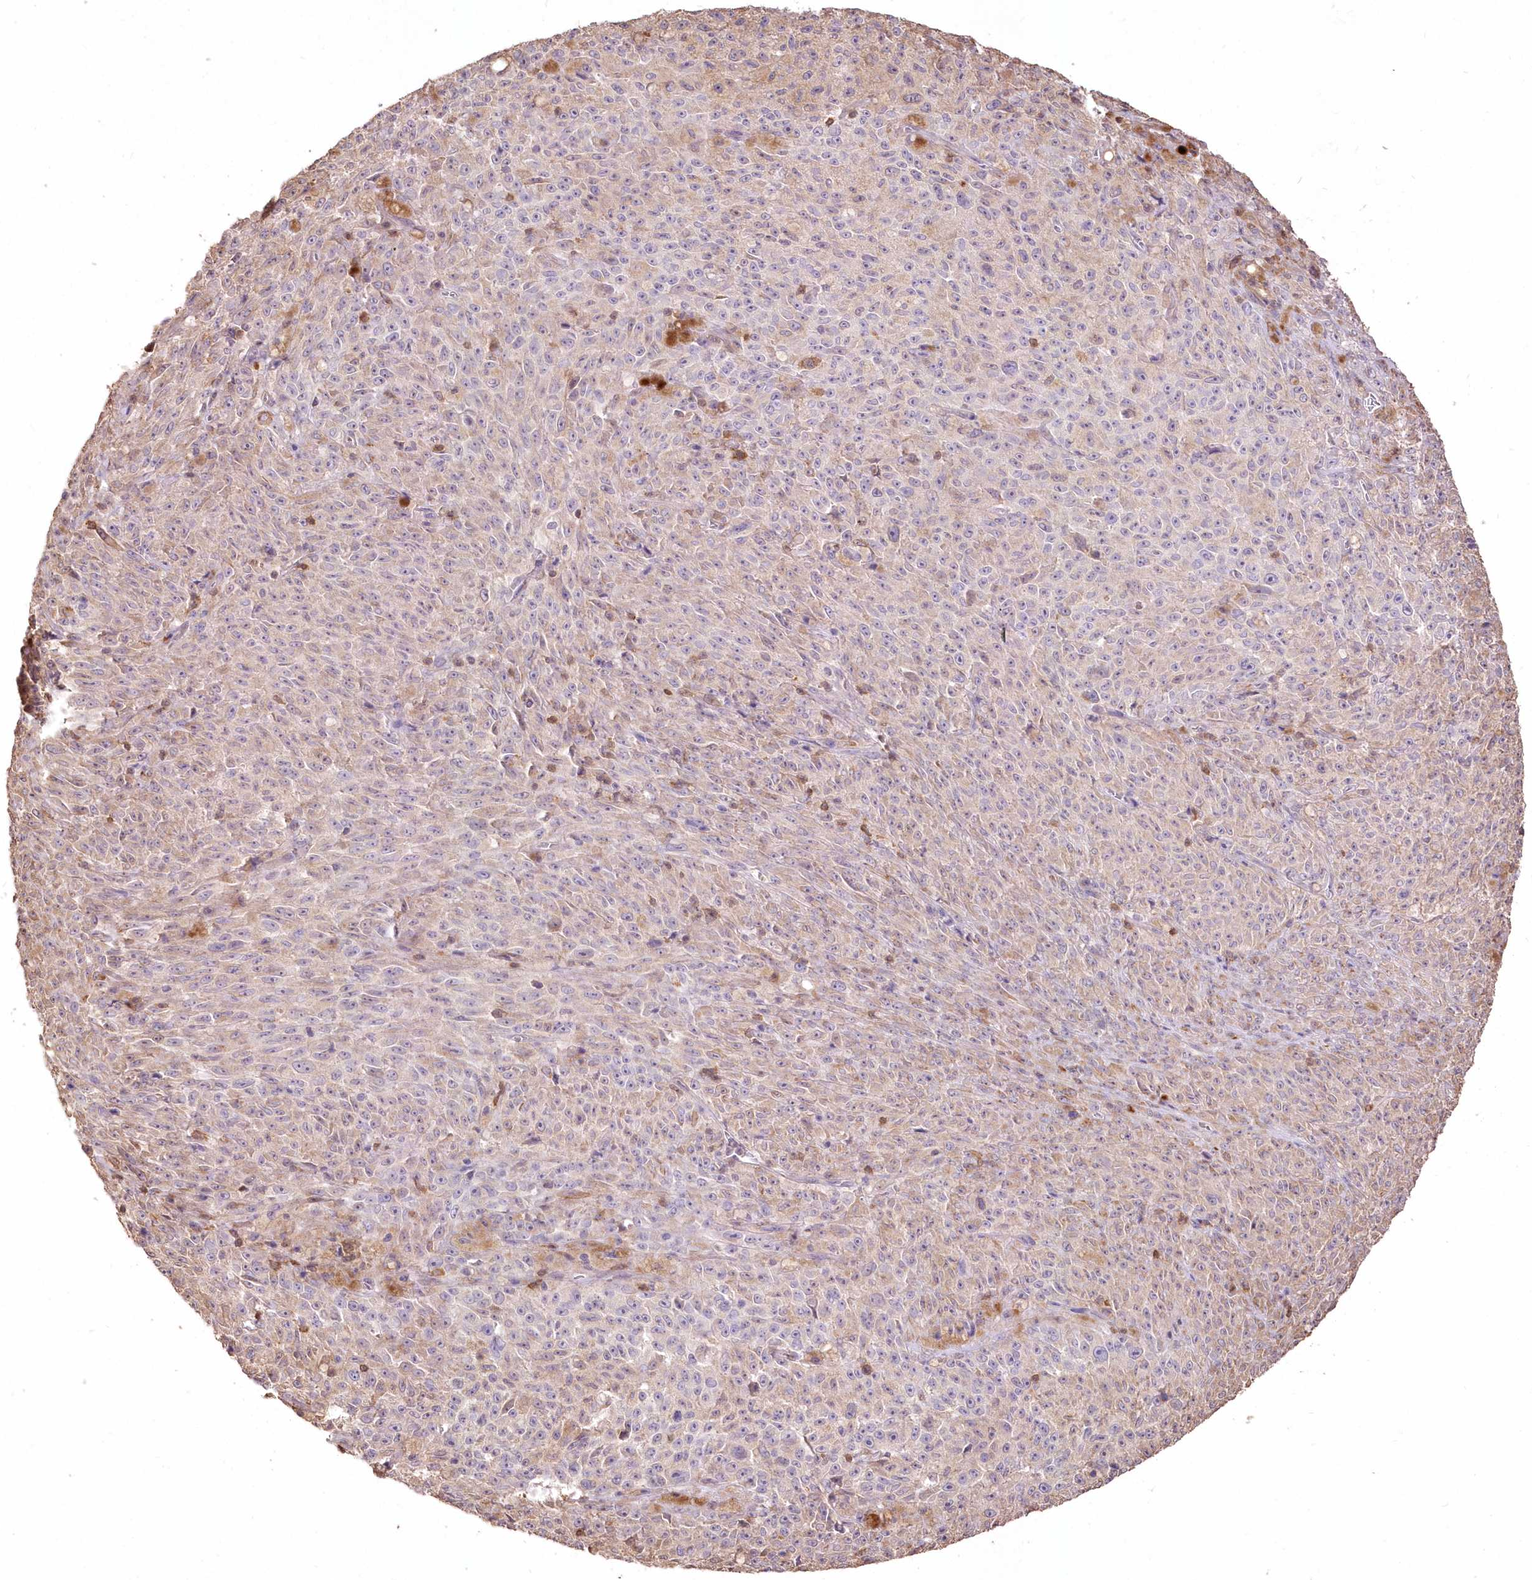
{"staining": {"intensity": "weak", "quantity": "25%-75%", "location": "cytoplasmic/membranous"}, "tissue": "melanoma", "cell_type": "Tumor cells", "image_type": "cancer", "snomed": [{"axis": "morphology", "description": "Malignant melanoma, NOS"}, {"axis": "topography", "description": "Skin"}], "caption": "Immunohistochemistry (IHC) (DAB (3,3'-diaminobenzidine)) staining of human malignant melanoma reveals weak cytoplasmic/membranous protein expression in approximately 25%-75% of tumor cells.", "gene": "STK17B", "patient": {"sex": "female", "age": 82}}